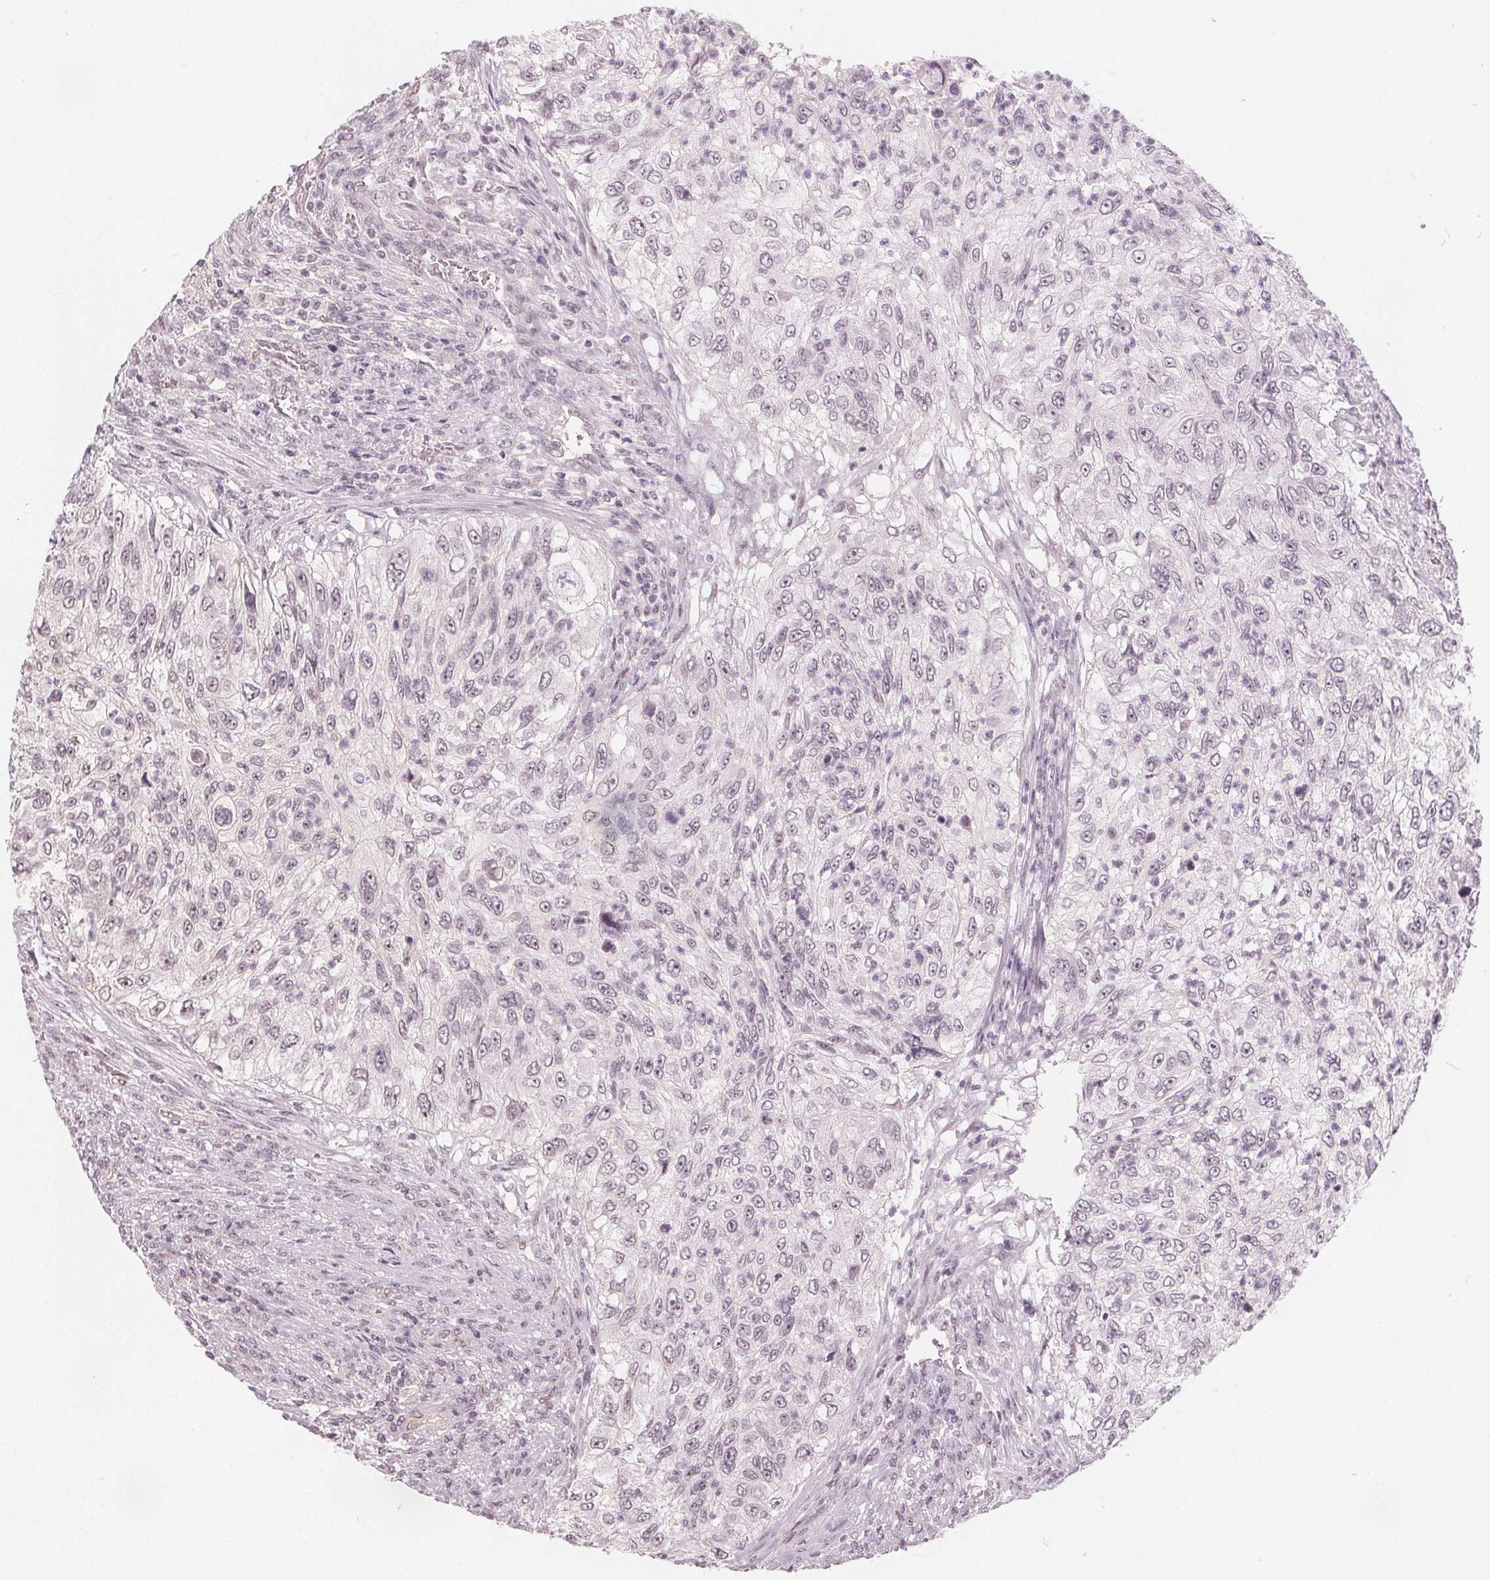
{"staining": {"intensity": "weak", "quantity": "25%-75%", "location": "nuclear"}, "tissue": "urothelial cancer", "cell_type": "Tumor cells", "image_type": "cancer", "snomed": [{"axis": "morphology", "description": "Urothelial carcinoma, High grade"}, {"axis": "topography", "description": "Urinary bladder"}], "caption": "High-power microscopy captured an IHC micrograph of urothelial cancer, revealing weak nuclear expression in about 25%-75% of tumor cells.", "gene": "NUP210L", "patient": {"sex": "female", "age": 60}}